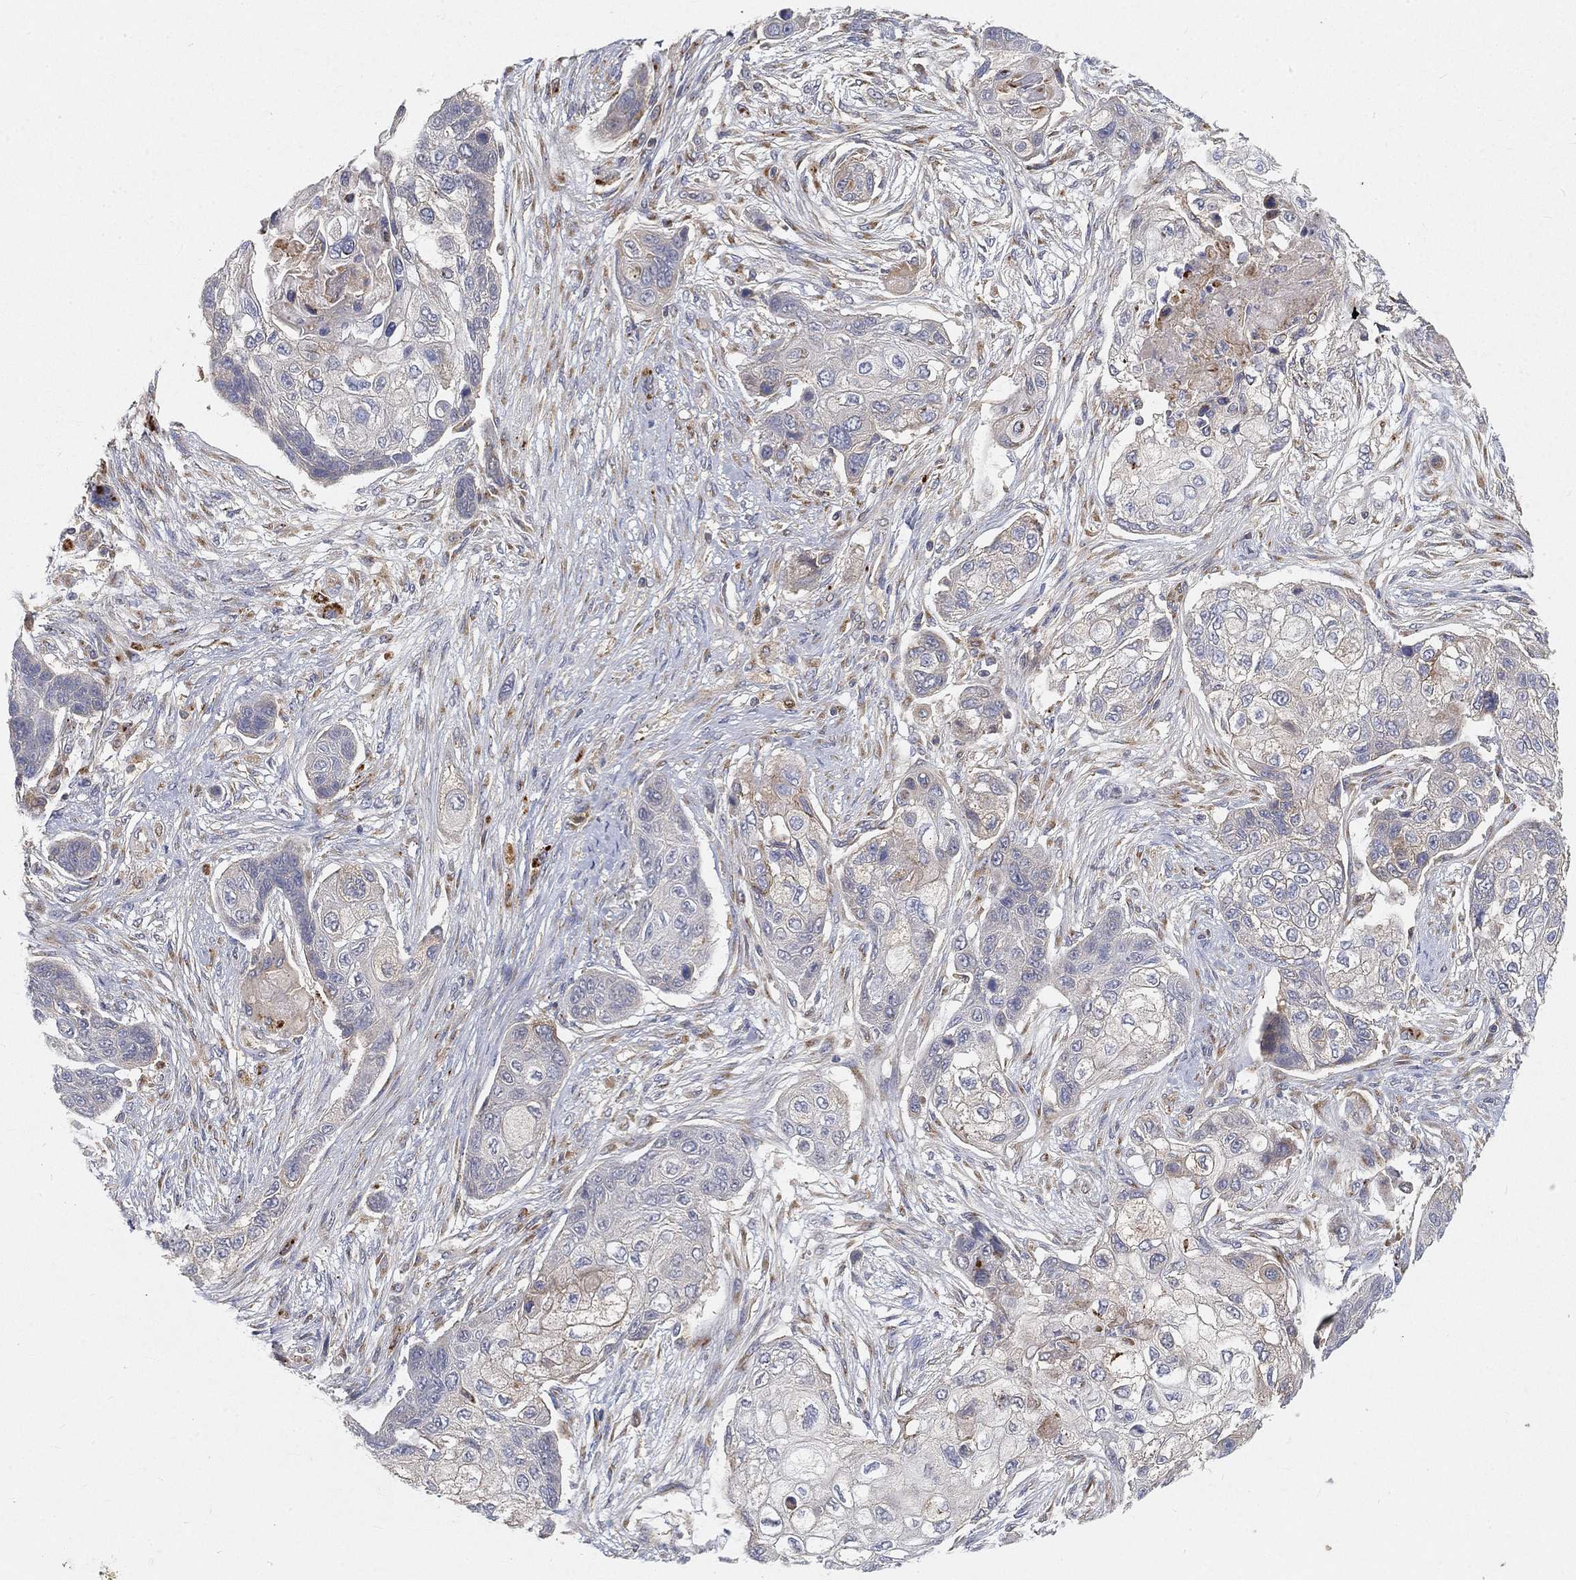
{"staining": {"intensity": "negative", "quantity": "none", "location": "none"}, "tissue": "lung cancer", "cell_type": "Tumor cells", "image_type": "cancer", "snomed": [{"axis": "morphology", "description": "Squamous cell carcinoma, NOS"}, {"axis": "topography", "description": "Lung"}], "caption": "DAB (3,3'-diaminobenzidine) immunohistochemical staining of lung cancer demonstrates no significant positivity in tumor cells. (DAB immunohistochemistry with hematoxylin counter stain).", "gene": "CTSL", "patient": {"sex": "male", "age": 69}}